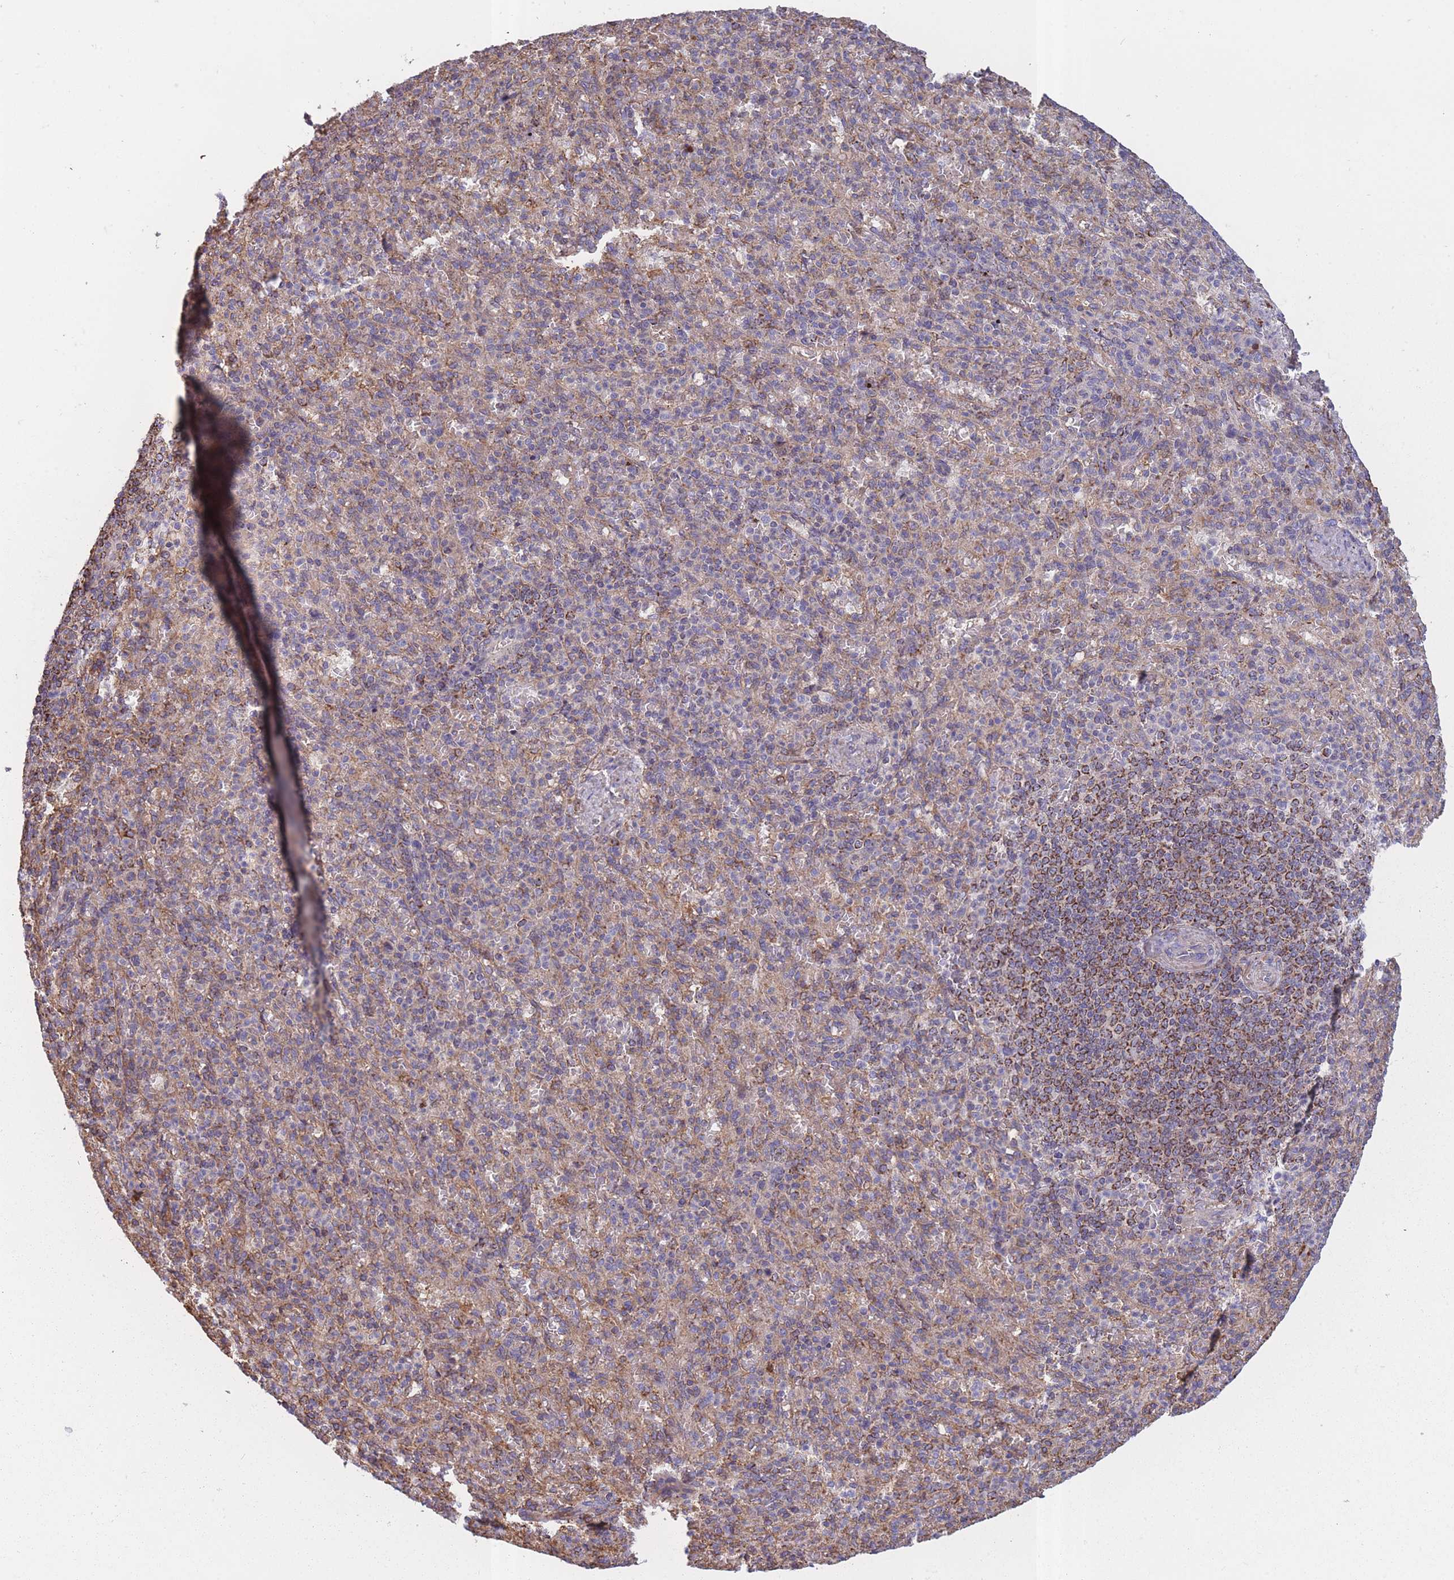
{"staining": {"intensity": "weak", "quantity": "<25%", "location": "cytoplasmic/membranous"}, "tissue": "spleen", "cell_type": "Cells in red pulp", "image_type": "normal", "snomed": [{"axis": "morphology", "description": "Normal tissue, NOS"}, {"axis": "topography", "description": "Spleen"}], "caption": "DAB (3,3'-diaminobenzidine) immunohistochemical staining of benign spleen shows no significant expression in cells in red pulp.", "gene": "KAT2A", "patient": {"sex": "female", "age": 74}}